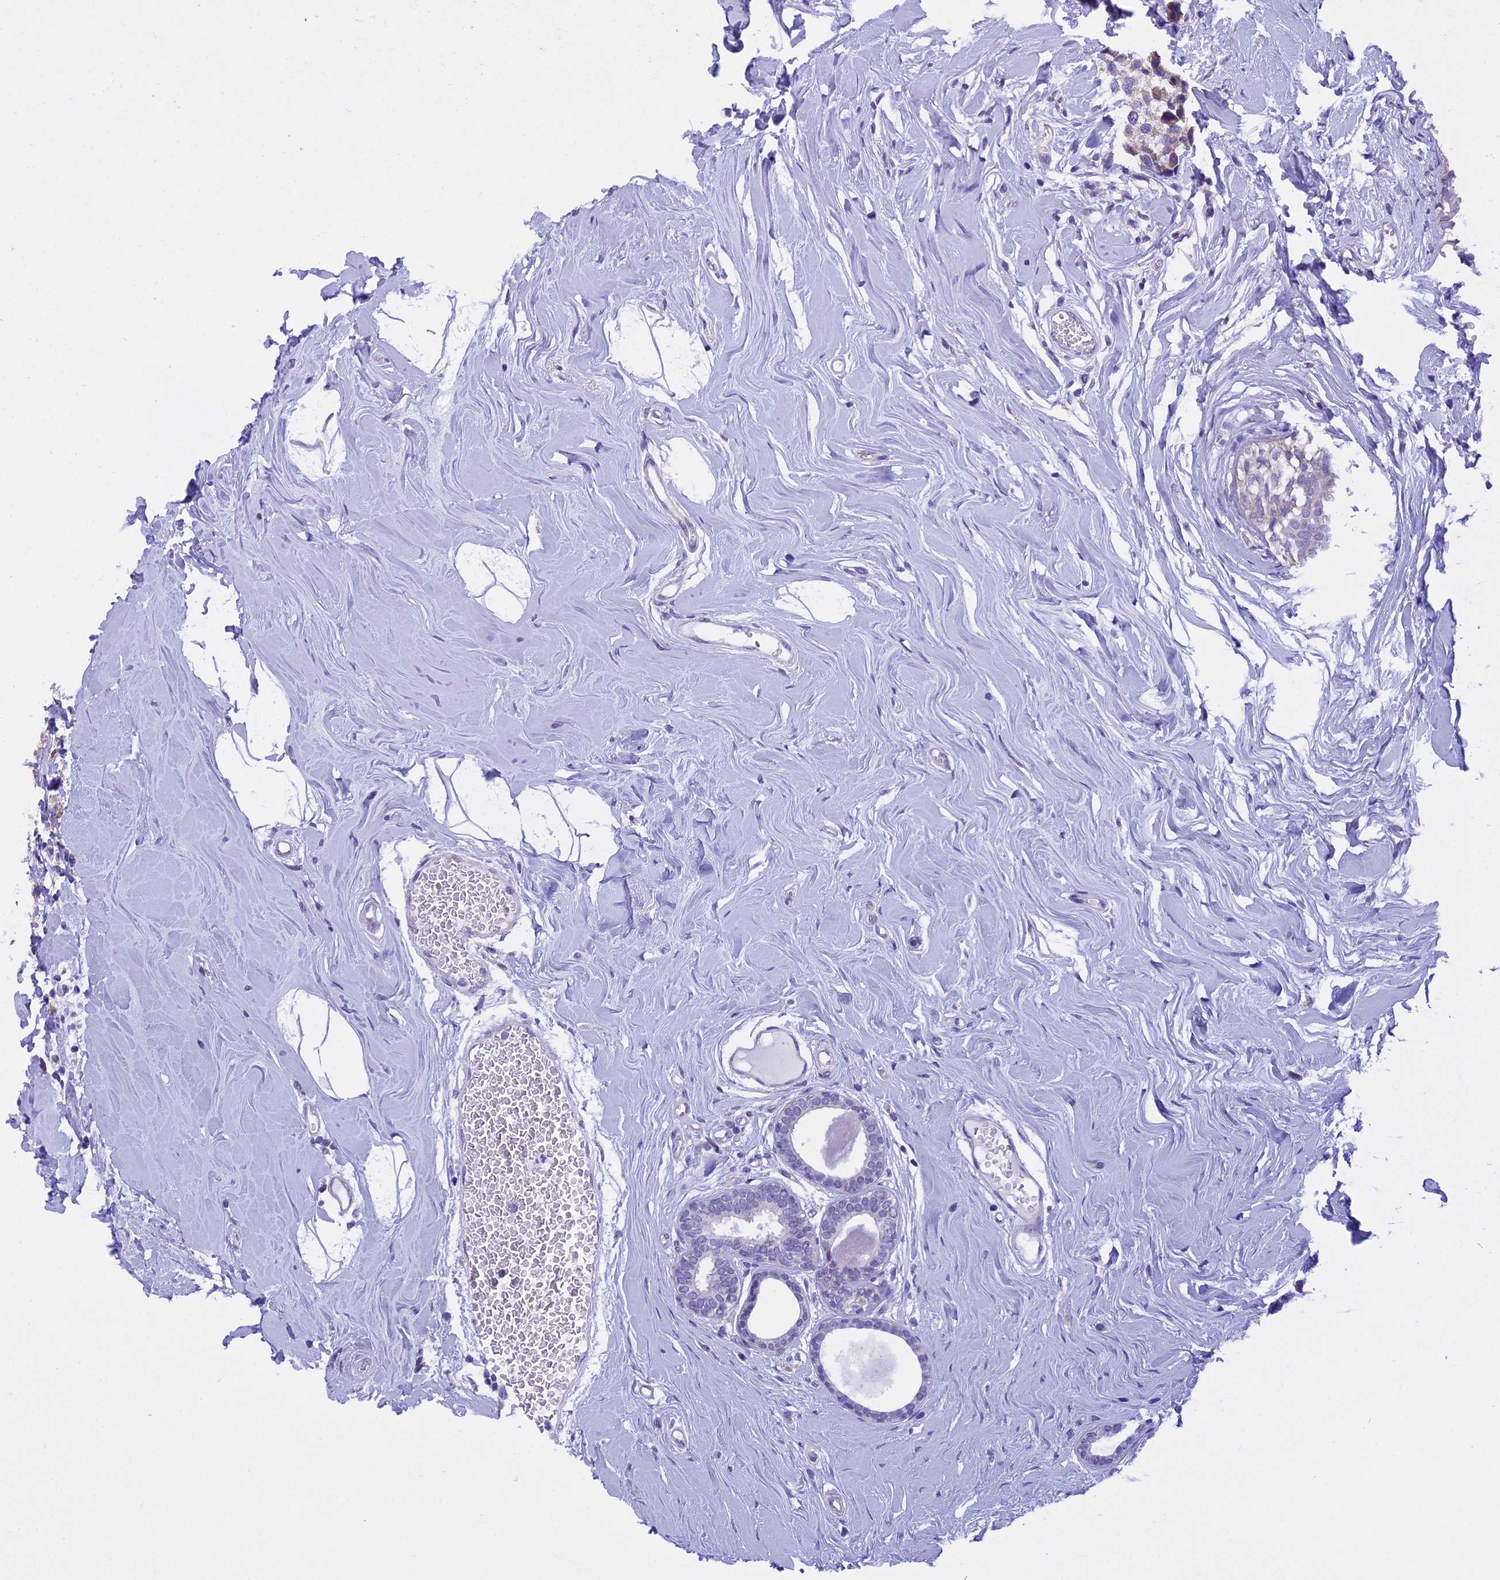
{"staining": {"intensity": "weak", "quantity": "25%-75%", "location": "cytoplasmic/membranous"}, "tissue": "breast cancer", "cell_type": "Tumor cells", "image_type": "cancer", "snomed": [{"axis": "morphology", "description": "Lobular carcinoma"}, {"axis": "topography", "description": "Breast"}], "caption": "Tumor cells exhibit low levels of weak cytoplasmic/membranous expression in approximately 25%-75% of cells in human breast cancer.", "gene": "ZNF317", "patient": {"sex": "female", "age": 59}}